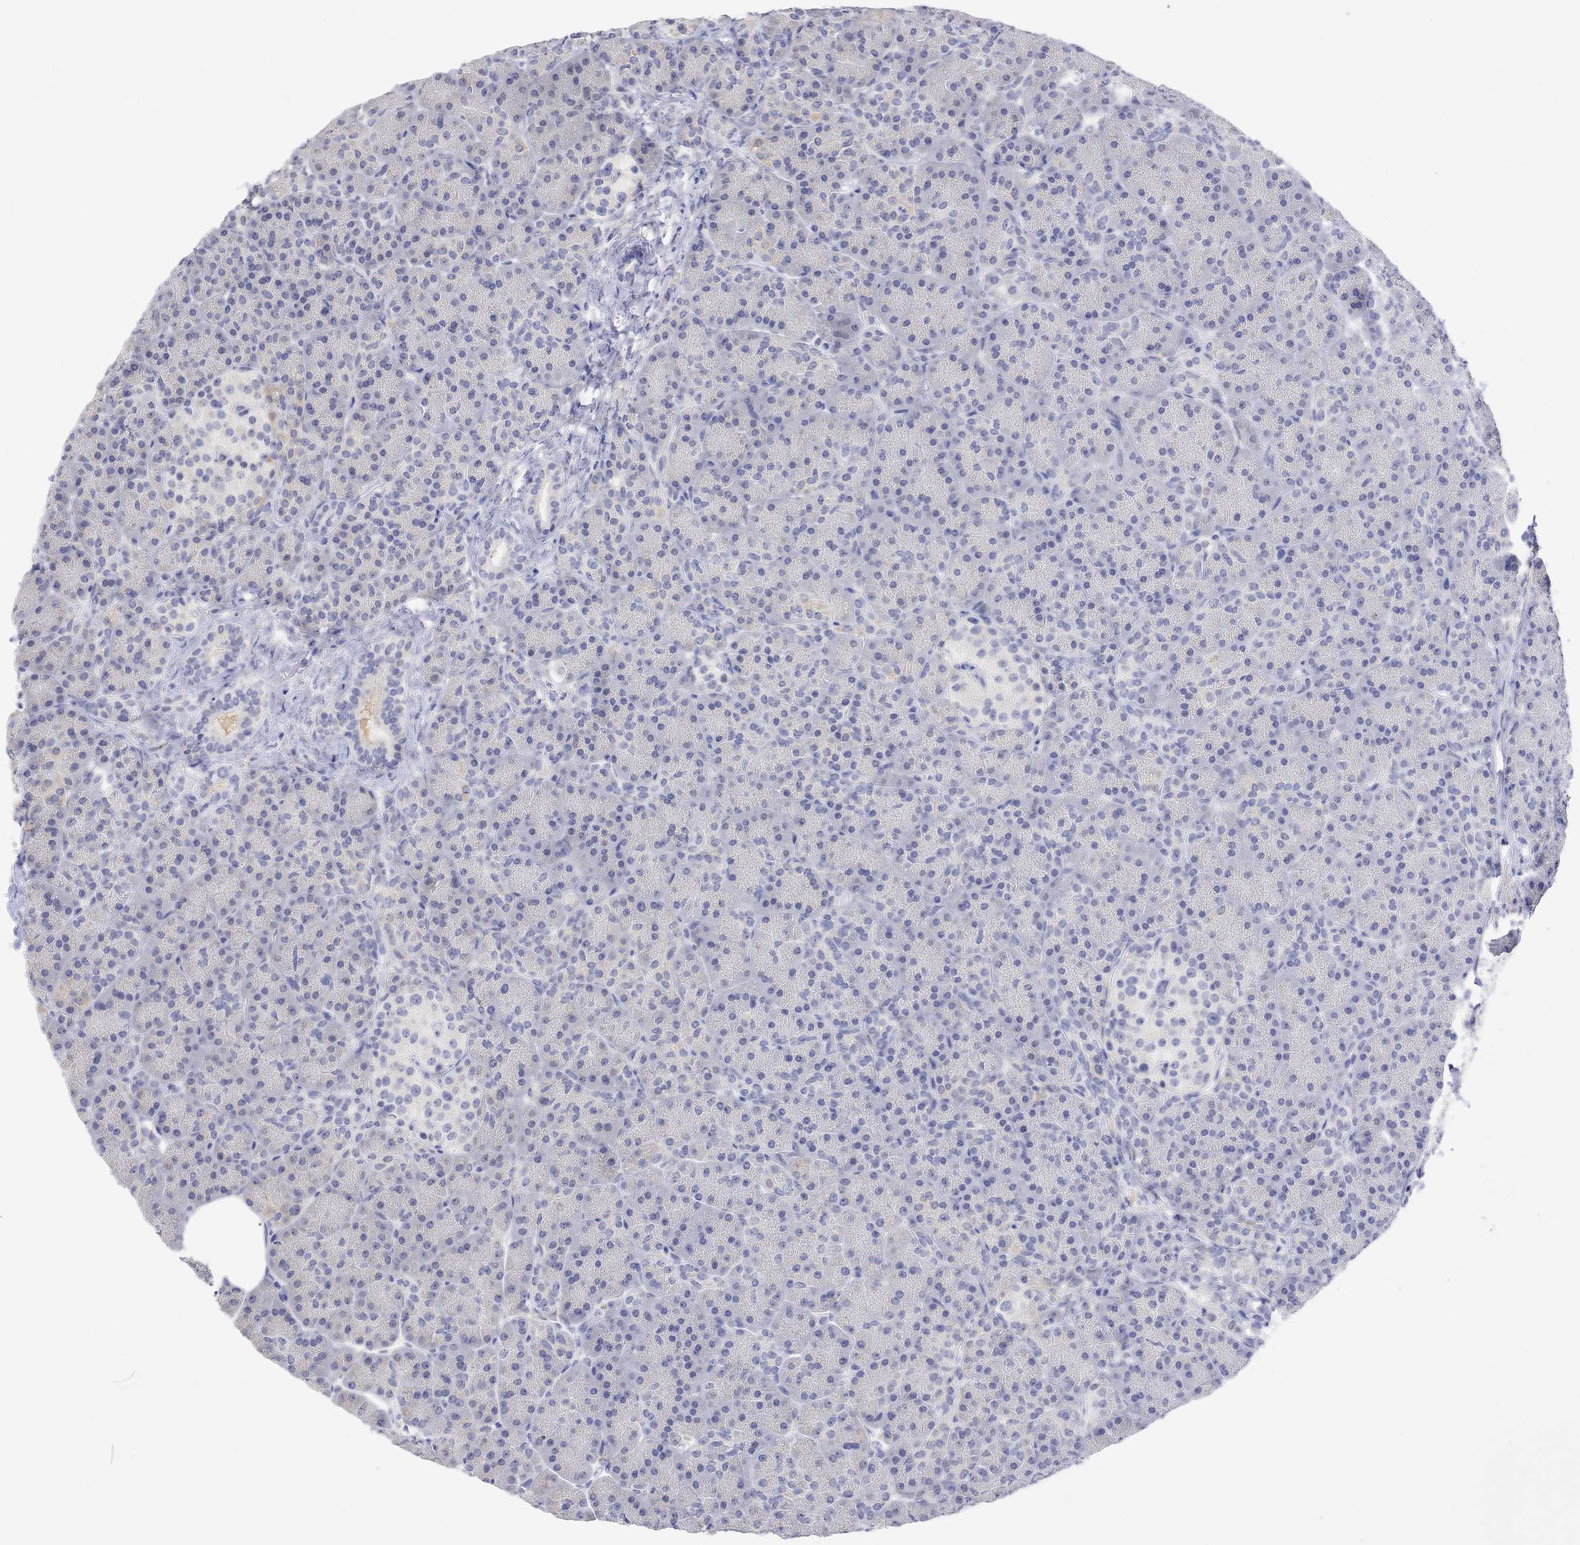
{"staining": {"intensity": "negative", "quantity": "none", "location": "none"}, "tissue": "pancreas", "cell_type": "Exocrine glandular cells", "image_type": "normal", "snomed": [{"axis": "morphology", "description": "Normal tissue, NOS"}, {"axis": "topography", "description": "Pancreas"}], "caption": "An immunohistochemistry (IHC) photomicrograph of unremarkable pancreas is shown. There is no staining in exocrine glandular cells of pancreas. (DAB (3,3'-diaminobenzidine) immunohistochemistry (IHC), high magnification).", "gene": "FNDC5", "patient": {"sex": "female", "age": 63}}